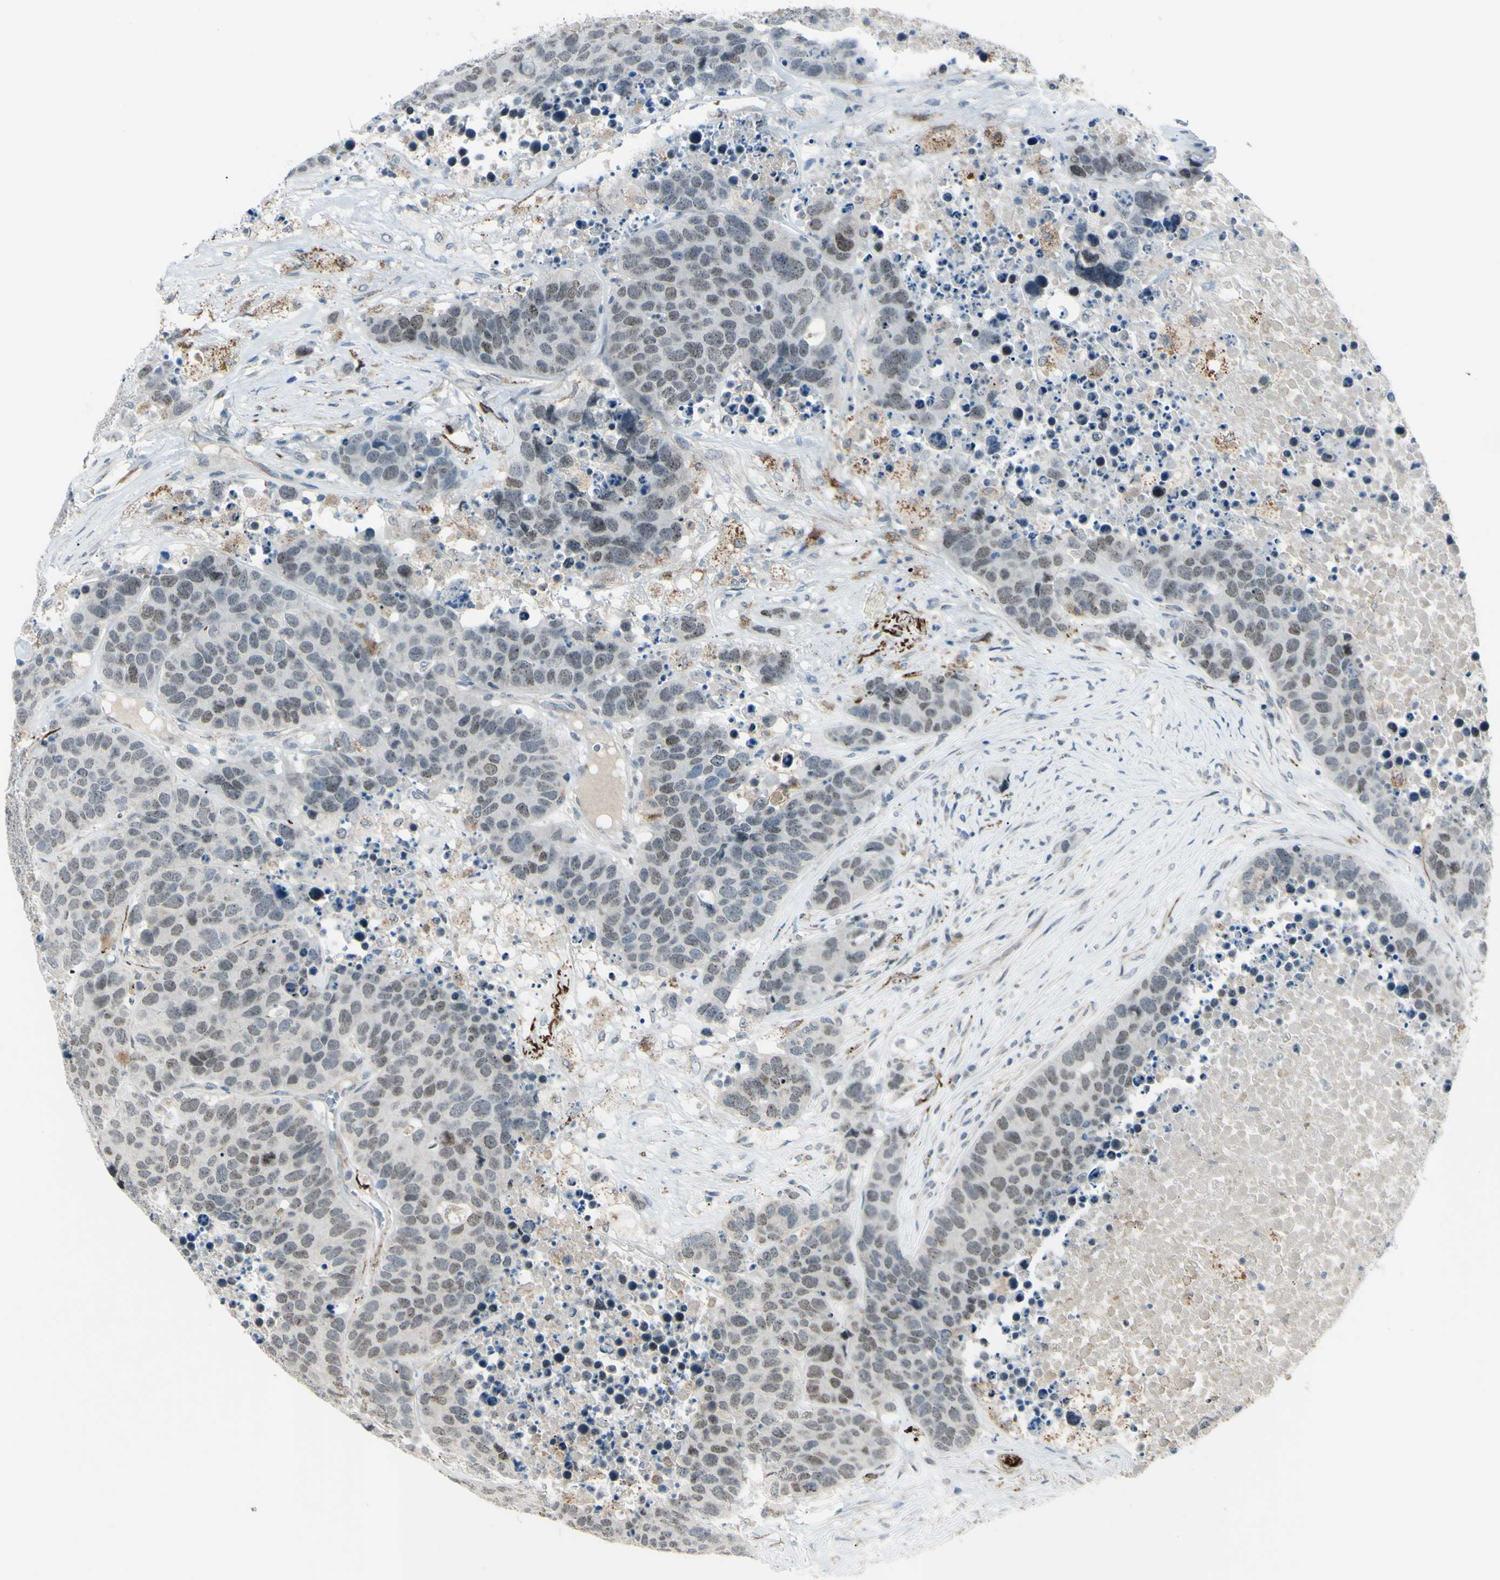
{"staining": {"intensity": "weak", "quantity": "<25%", "location": "nuclear"}, "tissue": "carcinoid", "cell_type": "Tumor cells", "image_type": "cancer", "snomed": [{"axis": "morphology", "description": "Carcinoid, malignant, NOS"}, {"axis": "topography", "description": "Lung"}], "caption": "Tumor cells show no significant staining in carcinoid.", "gene": "FGFR2", "patient": {"sex": "male", "age": 60}}